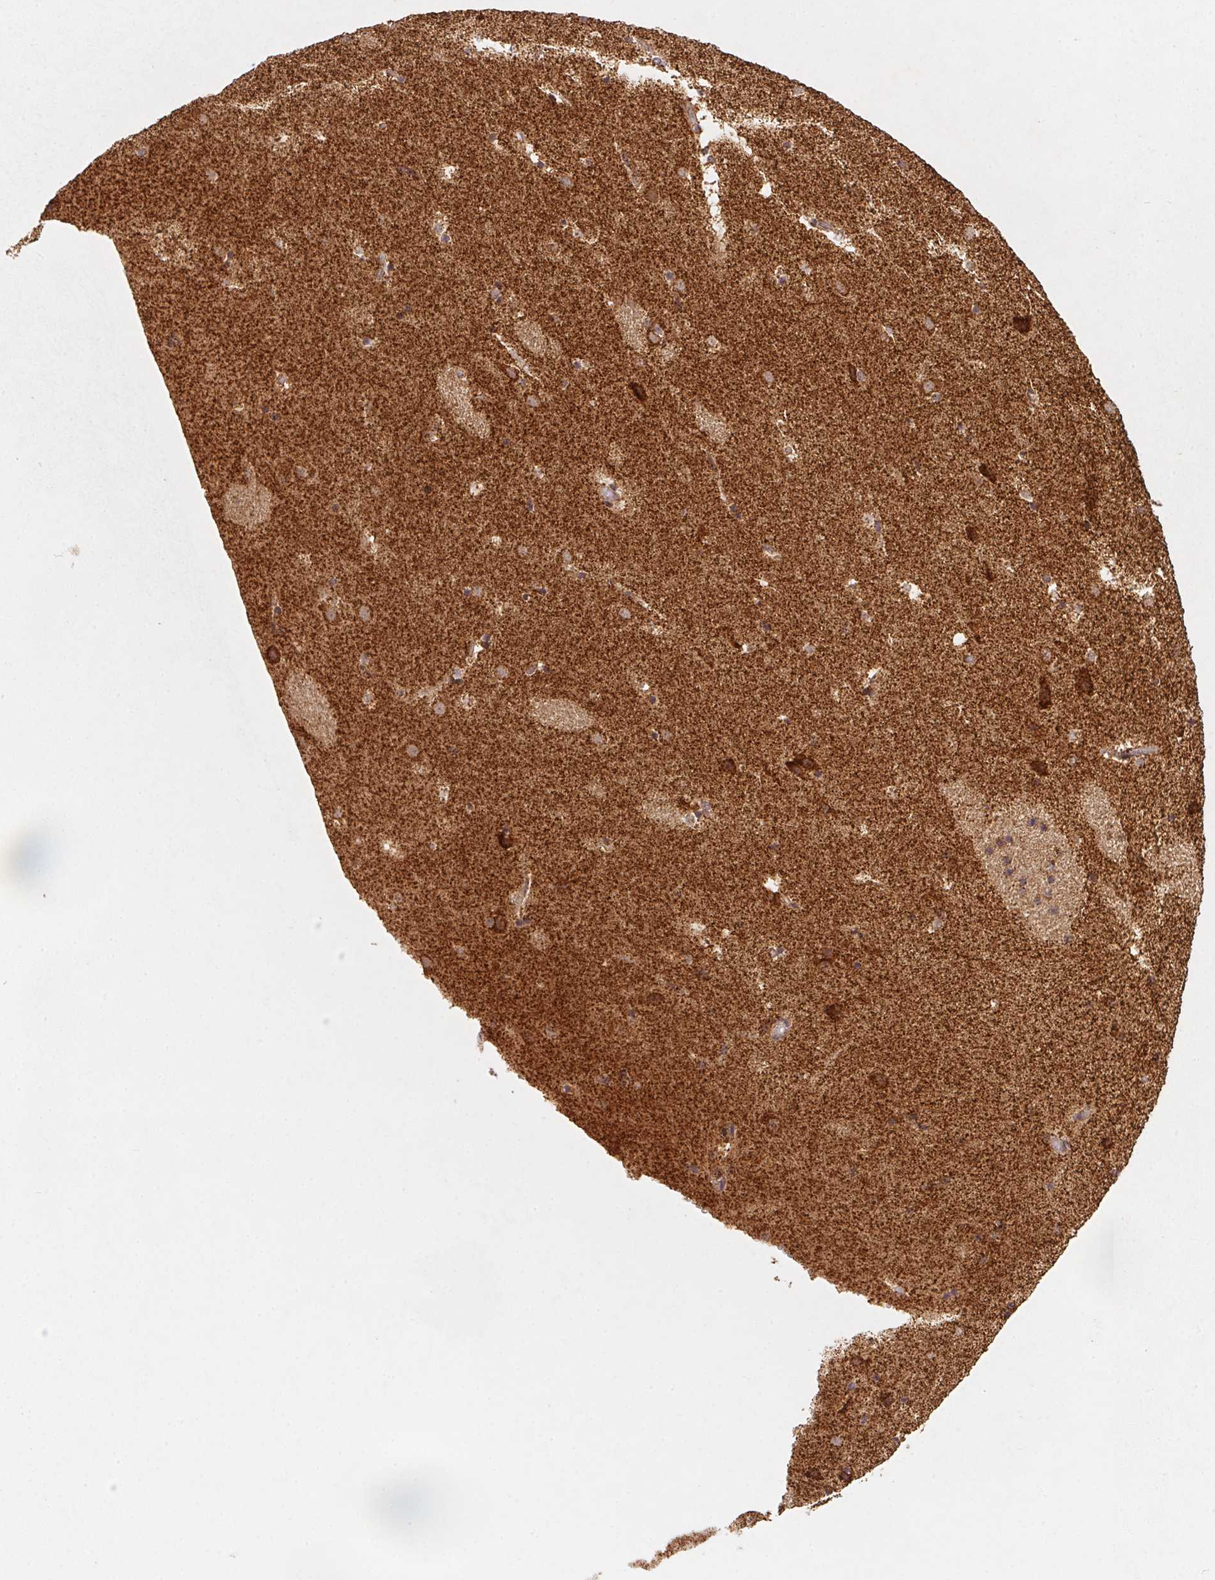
{"staining": {"intensity": "moderate", "quantity": "25%-75%", "location": "cytoplasmic/membranous"}, "tissue": "caudate", "cell_type": "Glial cells", "image_type": "normal", "snomed": [{"axis": "morphology", "description": "Normal tissue, NOS"}, {"axis": "topography", "description": "Lateral ventricle wall"}], "caption": "A brown stain labels moderate cytoplasmic/membranous positivity of a protein in glial cells of benign human caudate. (DAB IHC, brown staining for protein, blue staining for nuclei).", "gene": "NDUFS6", "patient": {"sex": "male", "age": 37}}